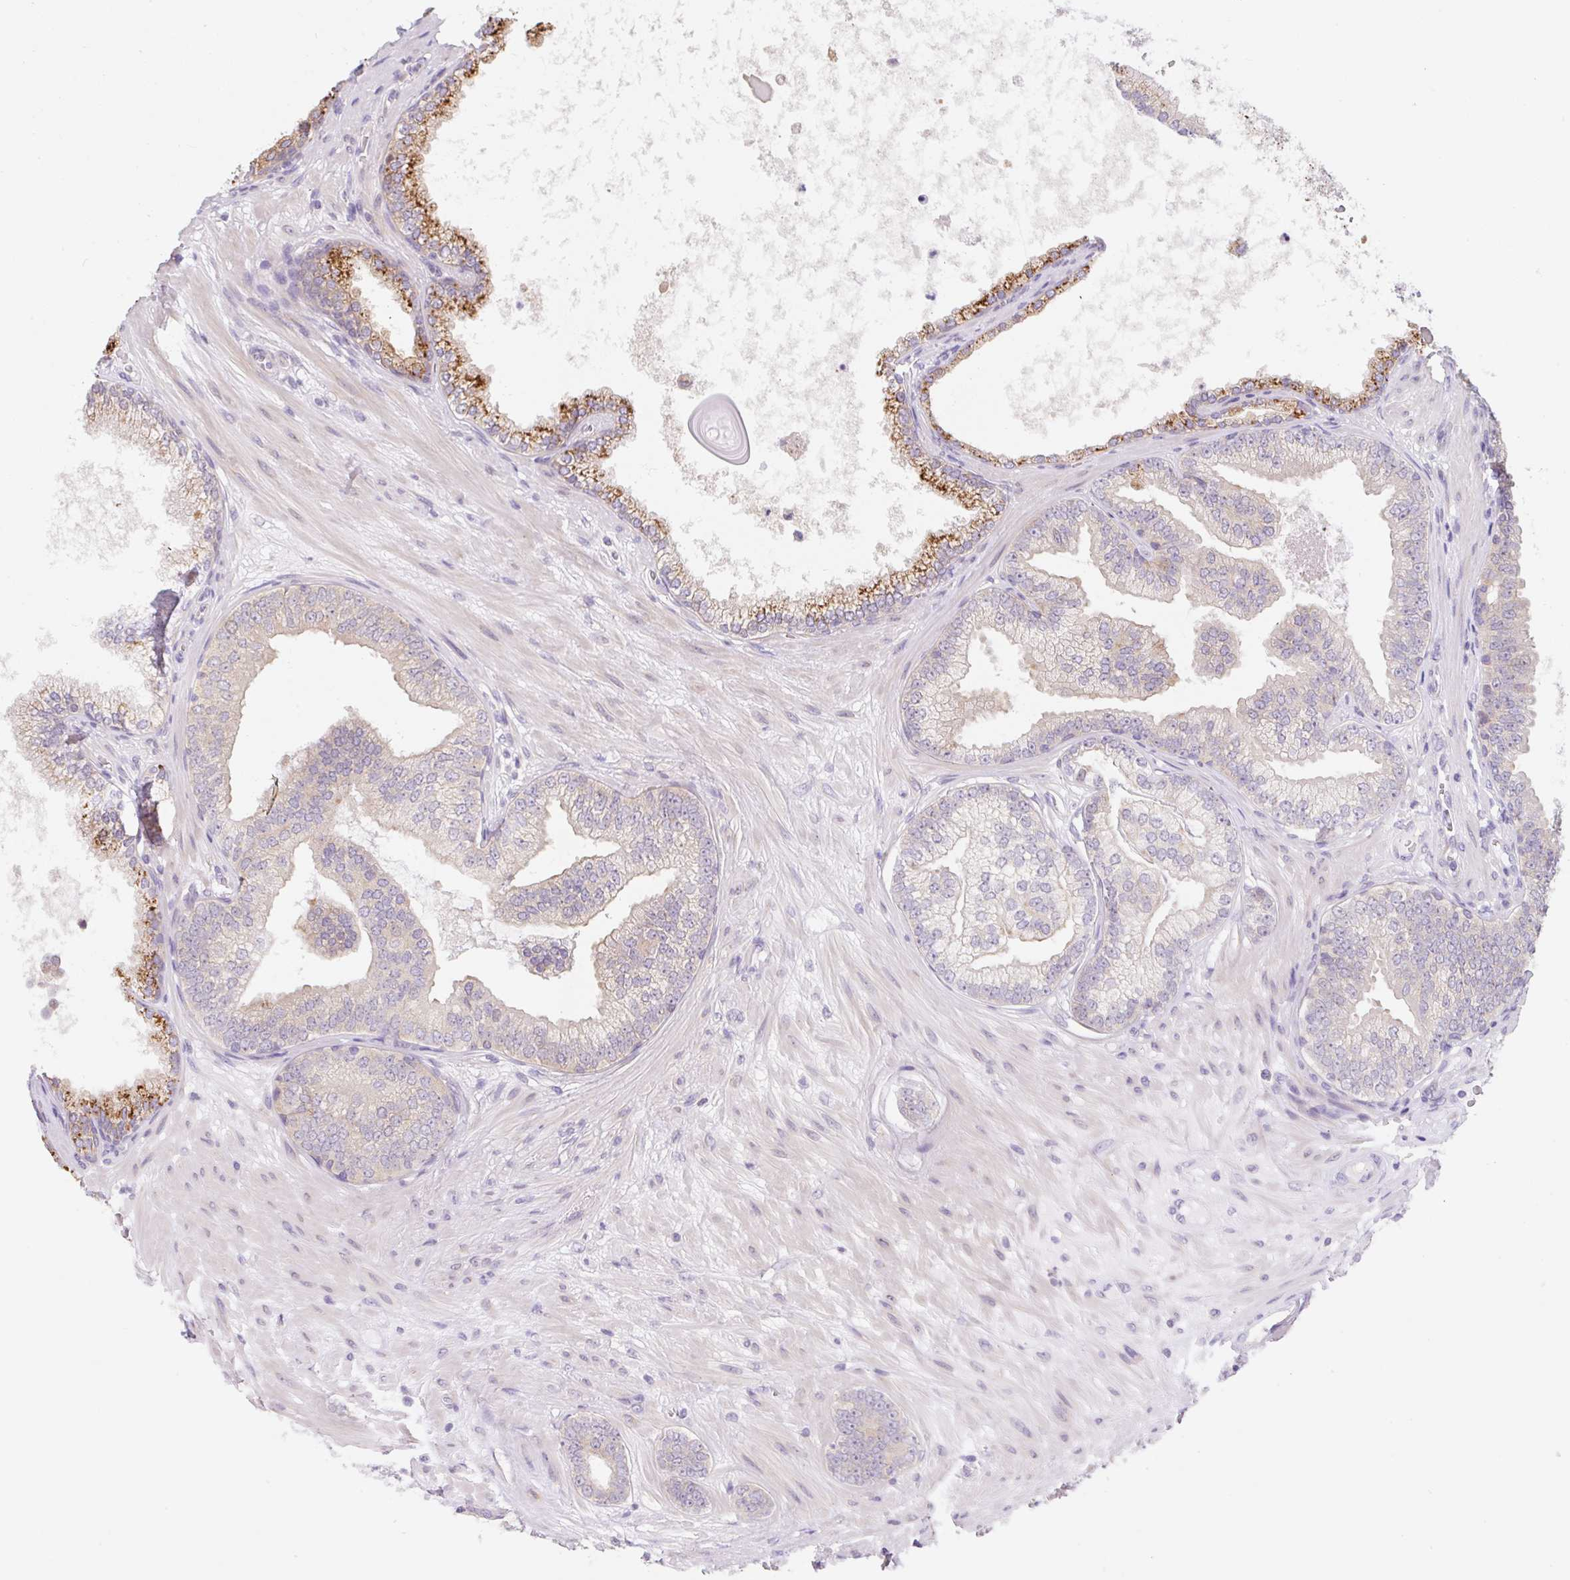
{"staining": {"intensity": "weak", "quantity": "<25%", "location": "cytoplasmic/membranous"}, "tissue": "prostate cancer", "cell_type": "Tumor cells", "image_type": "cancer", "snomed": [{"axis": "morphology", "description": "Adenocarcinoma, Low grade"}, {"axis": "topography", "description": "Prostate"}], "caption": "The image exhibits no significant positivity in tumor cells of prostate cancer (adenocarcinoma (low-grade)).", "gene": "TBPL2", "patient": {"sex": "male", "age": 61}}